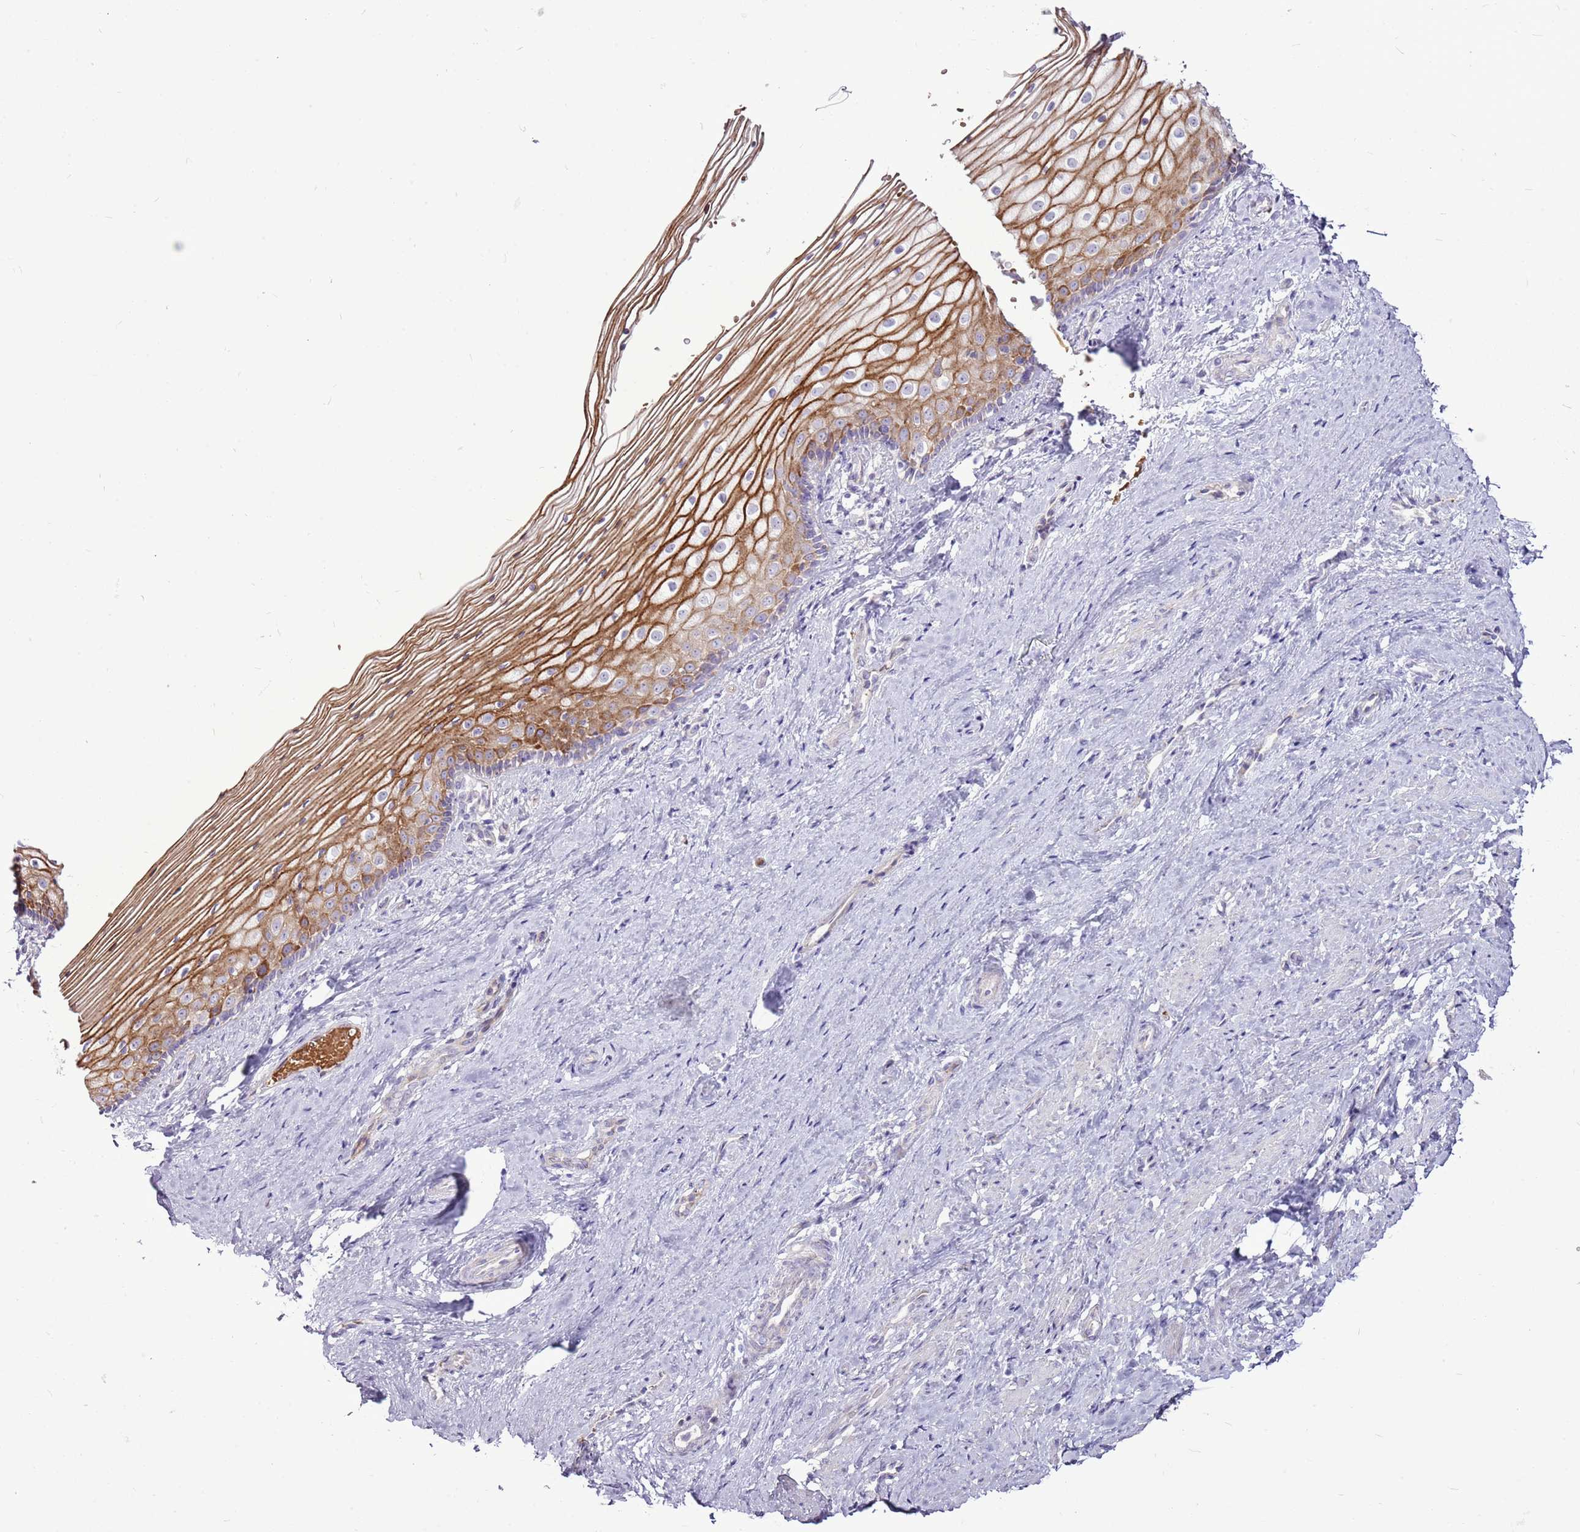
{"staining": {"intensity": "strong", "quantity": "<25%", "location": "cytoplasmic/membranous"}, "tissue": "vagina", "cell_type": "Squamous epithelial cells", "image_type": "normal", "snomed": [{"axis": "morphology", "description": "Normal tissue, NOS"}, {"axis": "topography", "description": "Vagina"}], "caption": "IHC histopathology image of unremarkable vagina stained for a protein (brown), which demonstrates medium levels of strong cytoplasmic/membranous positivity in approximately <25% of squamous epithelial cells.", "gene": "CHAC2", "patient": {"sex": "female", "age": 46}}